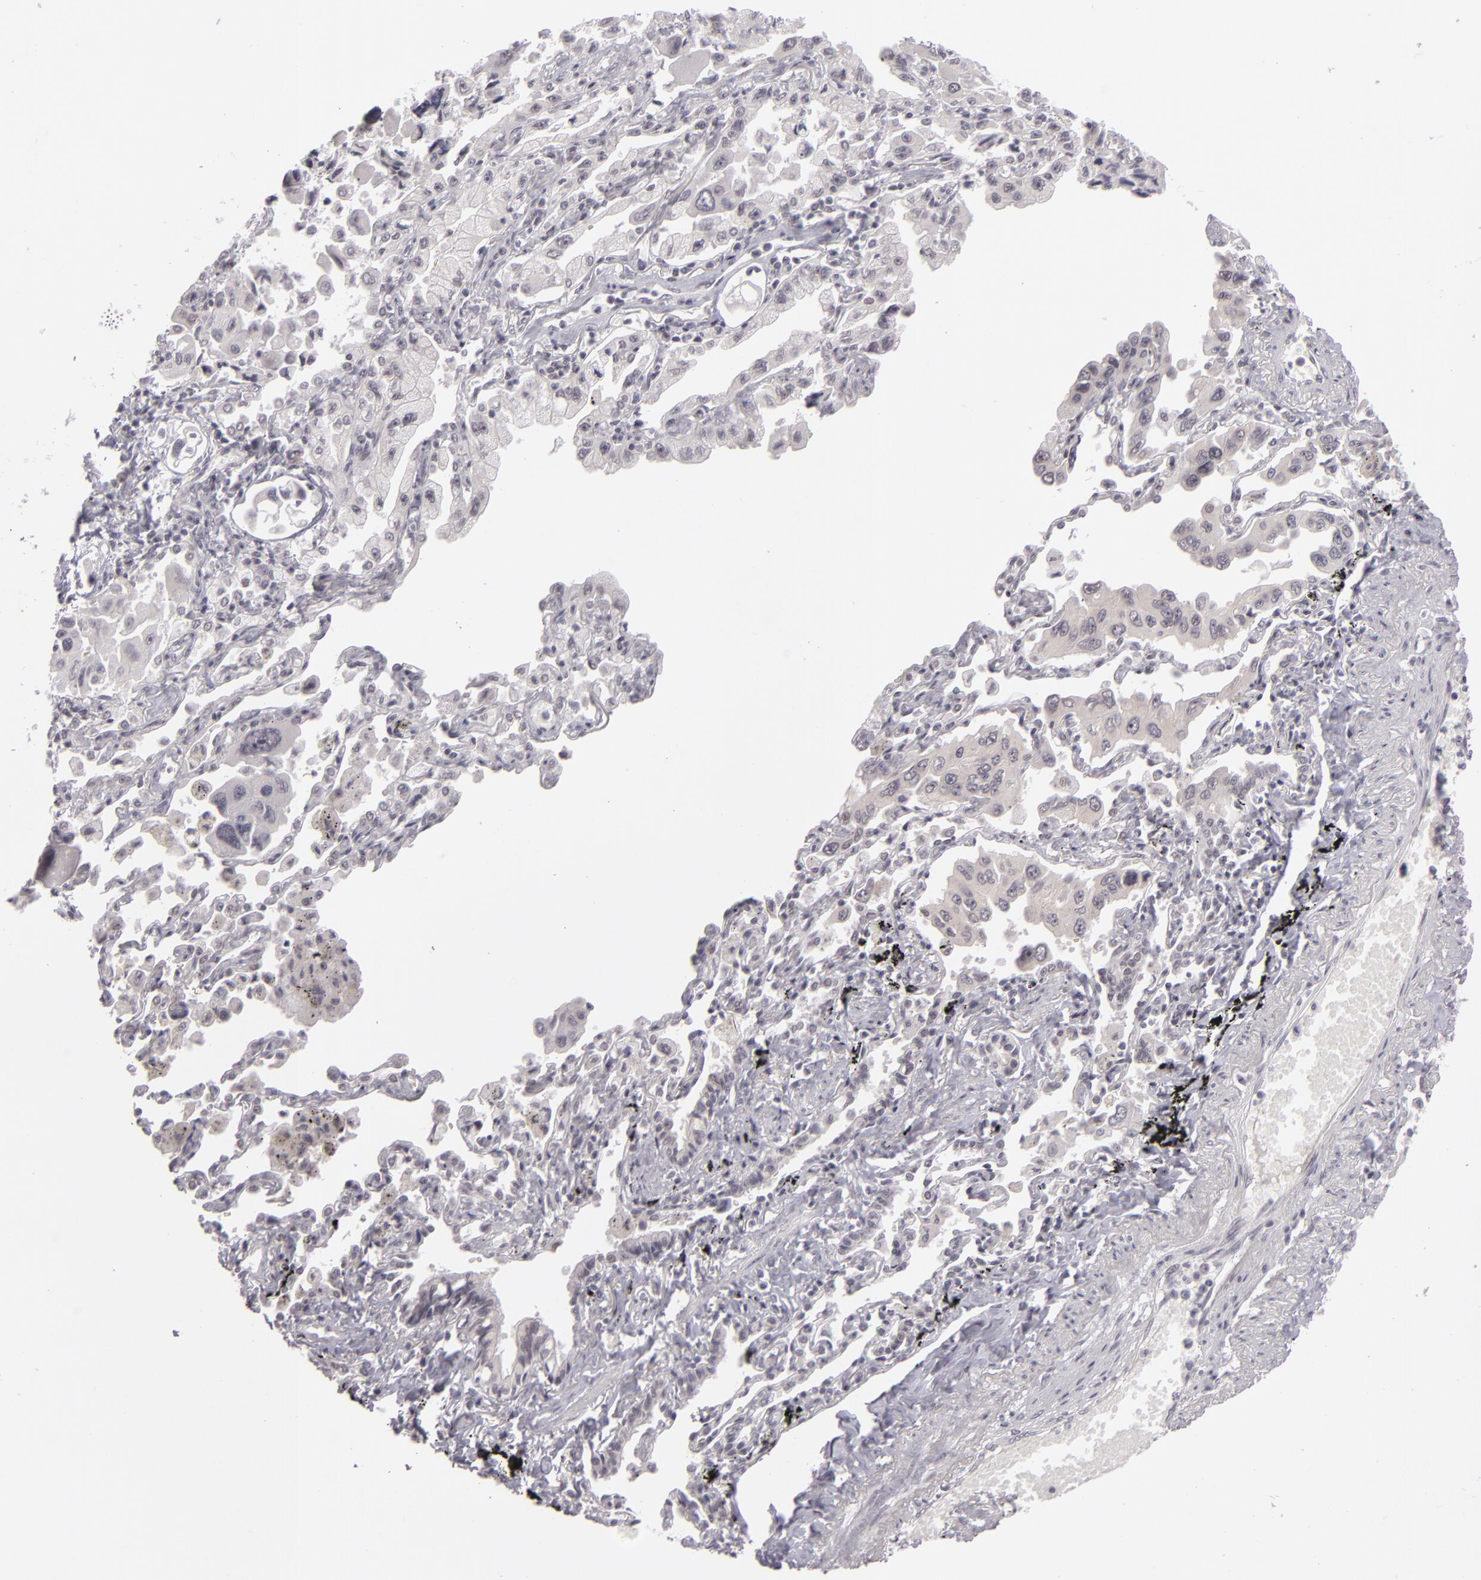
{"staining": {"intensity": "negative", "quantity": "none", "location": "none"}, "tissue": "lung cancer", "cell_type": "Tumor cells", "image_type": "cancer", "snomed": [{"axis": "morphology", "description": "Adenocarcinoma, NOS"}, {"axis": "topography", "description": "Lung"}], "caption": "An immunohistochemistry image of adenocarcinoma (lung) is shown. There is no staining in tumor cells of adenocarcinoma (lung). Nuclei are stained in blue.", "gene": "ZNF205", "patient": {"sex": "male", "age": 64}}